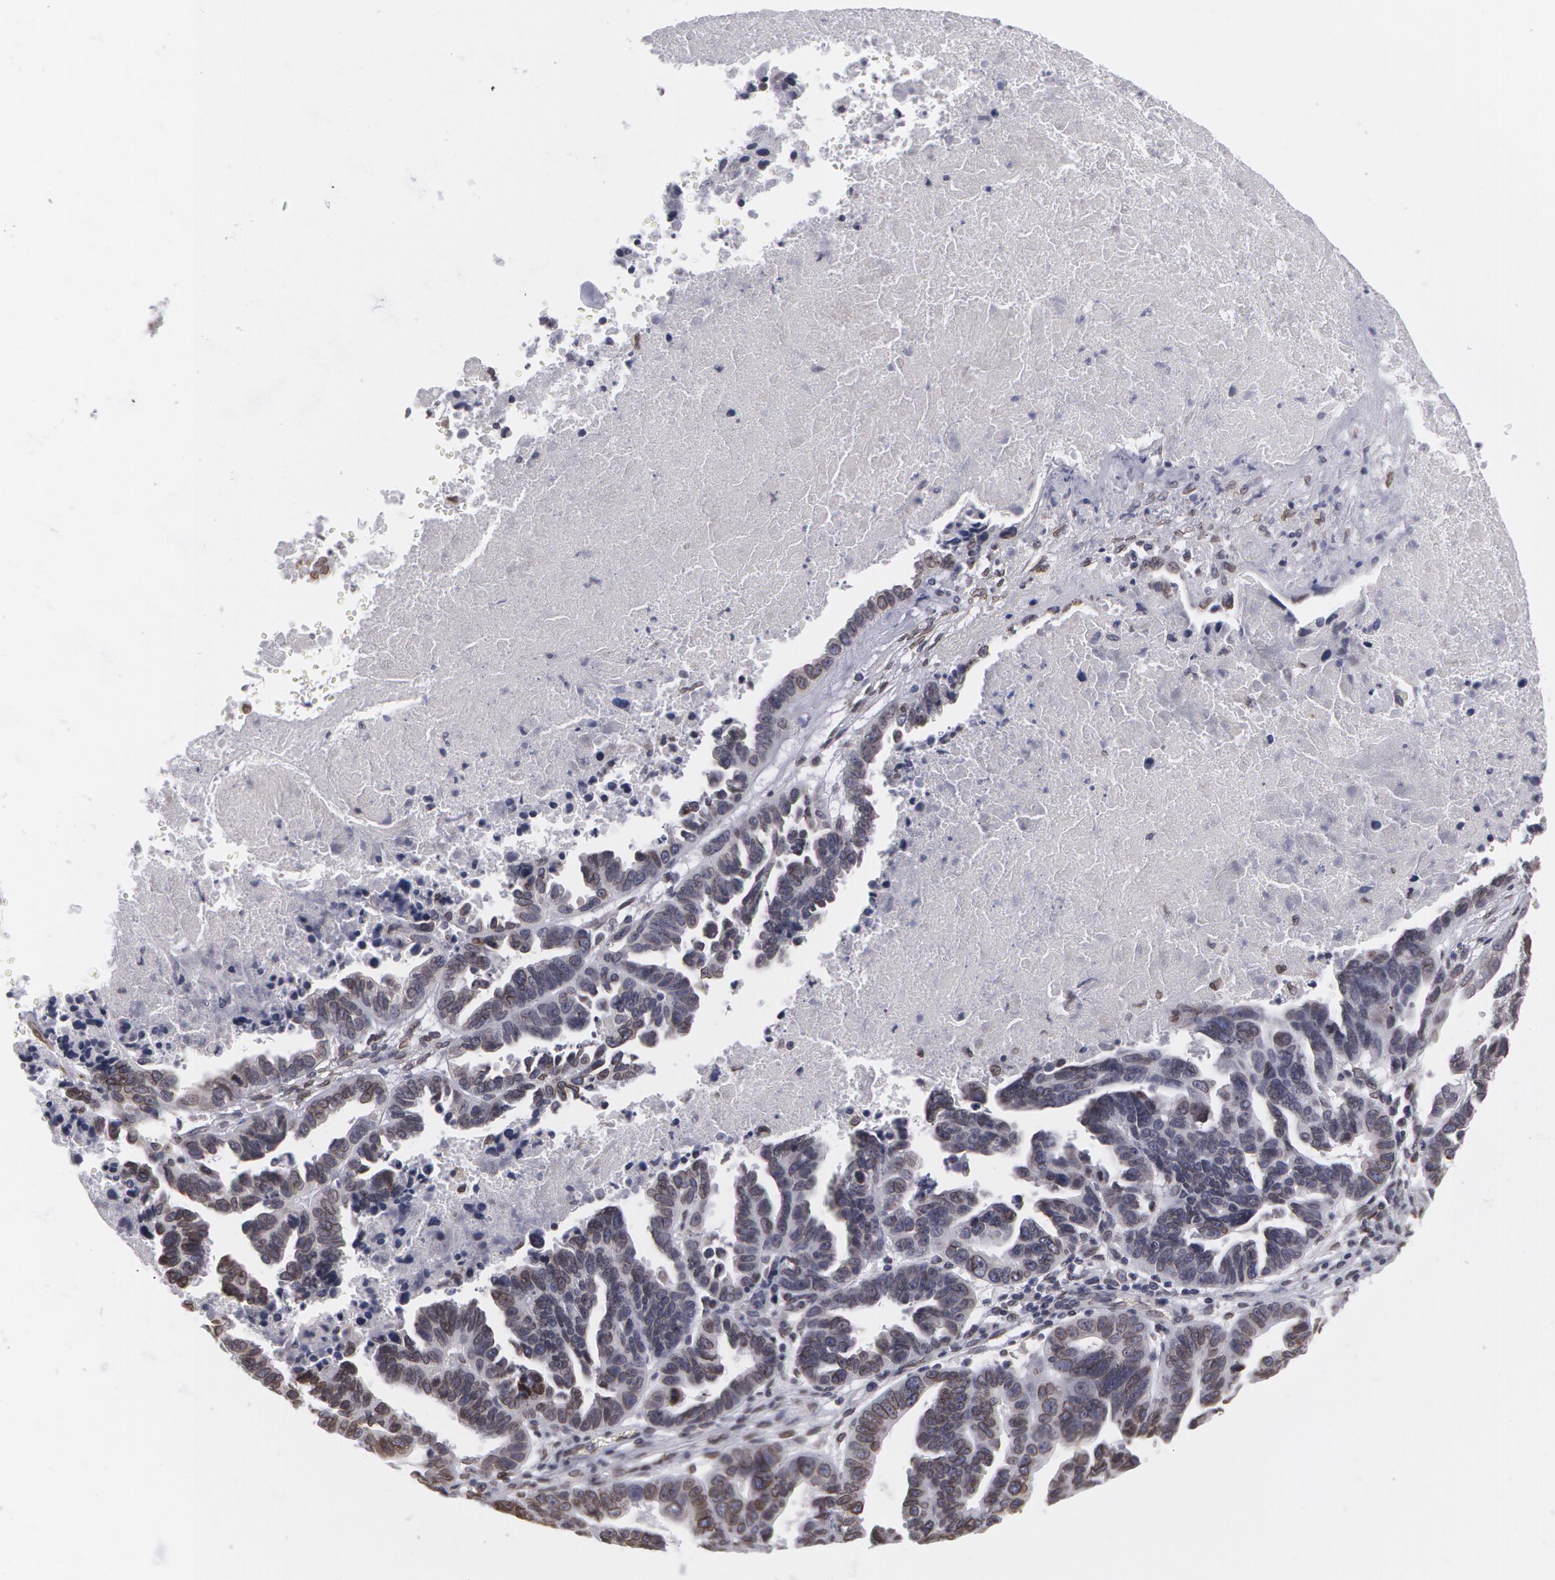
{"staining": {"intensity": "moderate", "quantity": "25%-75%", "location": "nuclear"}, "tissue": "ovarian cancer", "cell_type": "Tumor cells", "image_type": "cancer", "snomed": [{"axis": "morphology", "description": "Carcinoma, endometroid"}, {"axis": "morphology", "description": "Cystadenocarcinoma, serous, NOS"}, {"axis": "topography", "description": "Ovary"}], "caption": "Ovarian serous cystadenocarcinoma was stained to show a protein in brown. There is medium levels of moderate nuclear expression in approximately 25%-75% of tumor cells.", "gene": "EMD", "patient": {"sex": "female", "age": 45}}